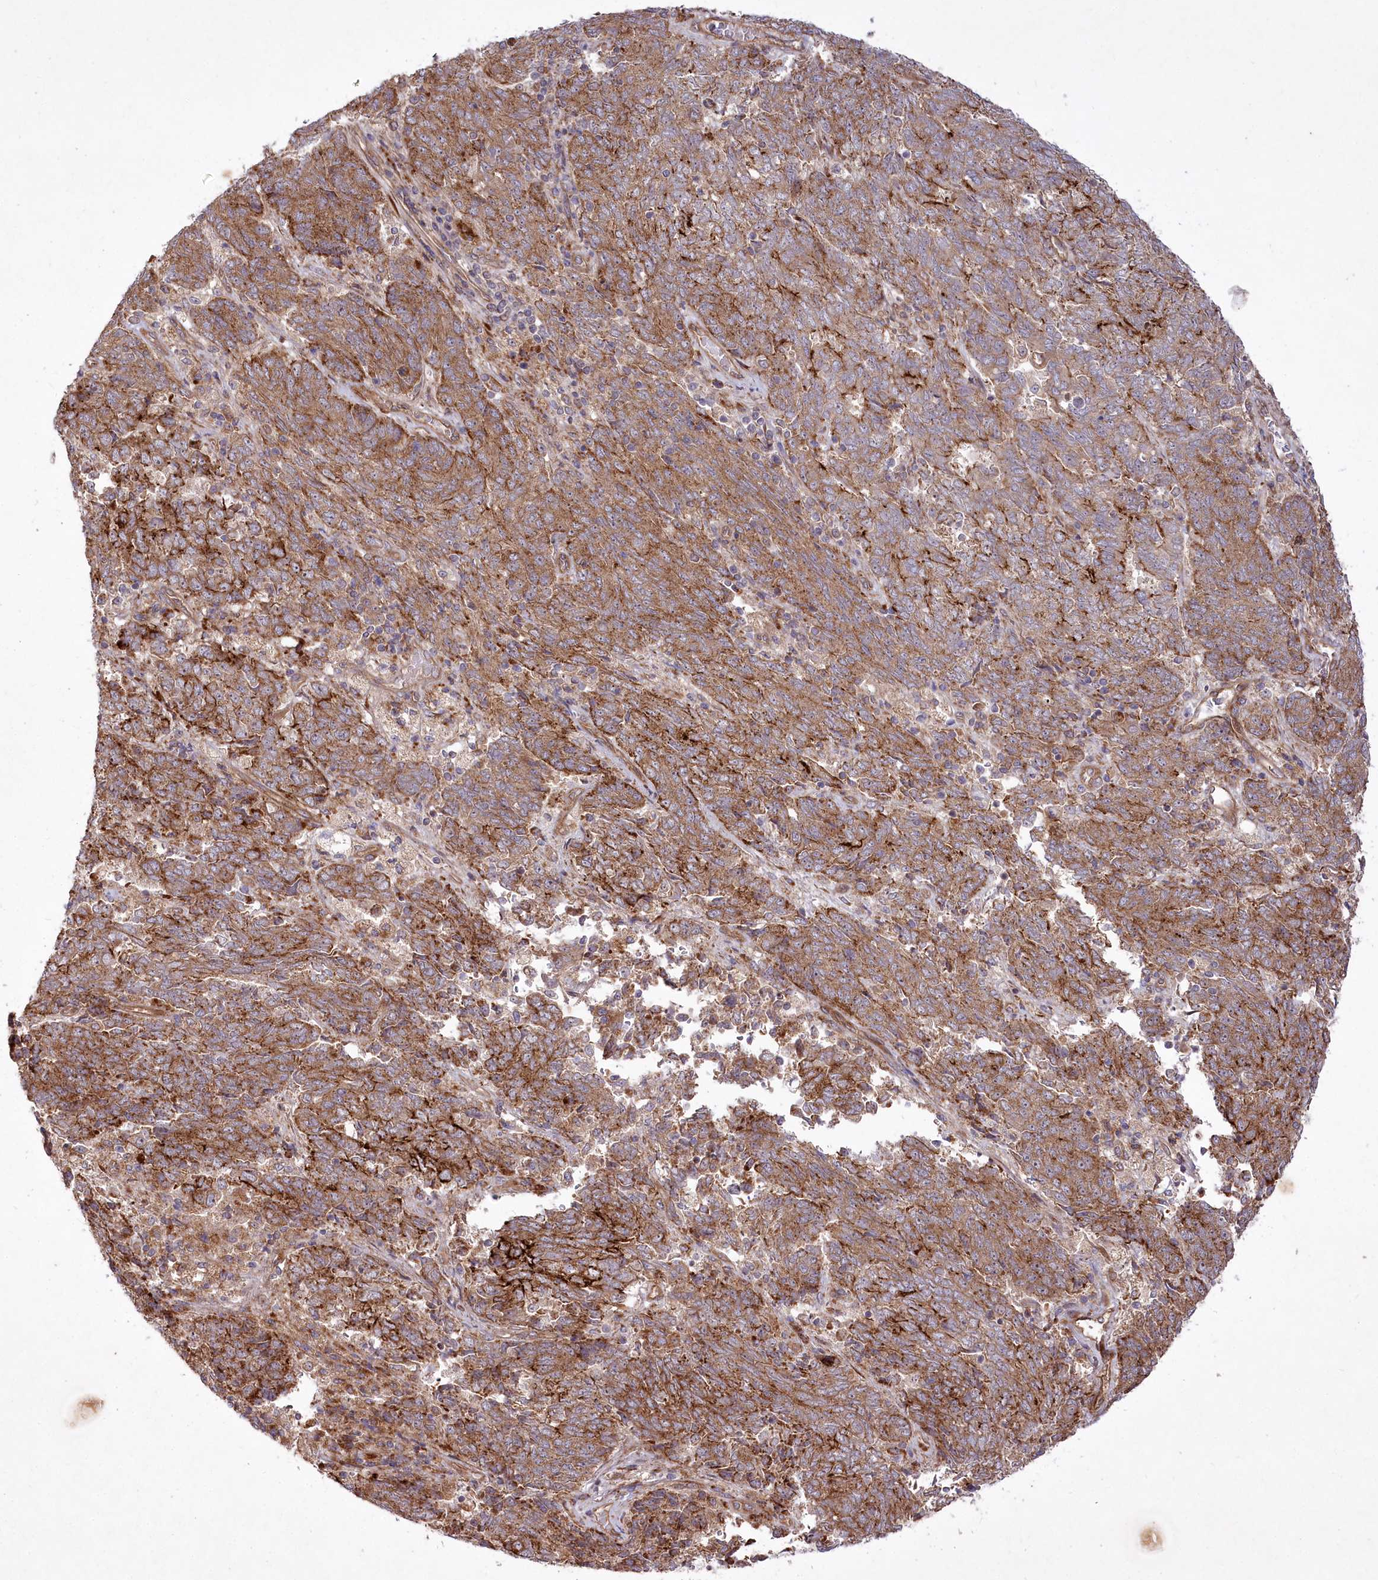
{"staining": {"intensity": "moderate", "quantity": ">75%", "location": "cytoplasmic/membranous"}, "tissue": "endometrial cancer", "cell_type": "Tumor cells", "image_type": "cancer", "snomed": [{"axis": "morphology", "description": "Adenocarcinoma, NOS"}, {"axis": "topography", "description": "Endometrium"}], "caption": "Moderate cytoplasmic/membranous protein expression is identified in about >75% of tumor cells in endometrial cancer.", "gene": "PSTK", "patient": {"sex": "female", "age": 80}}